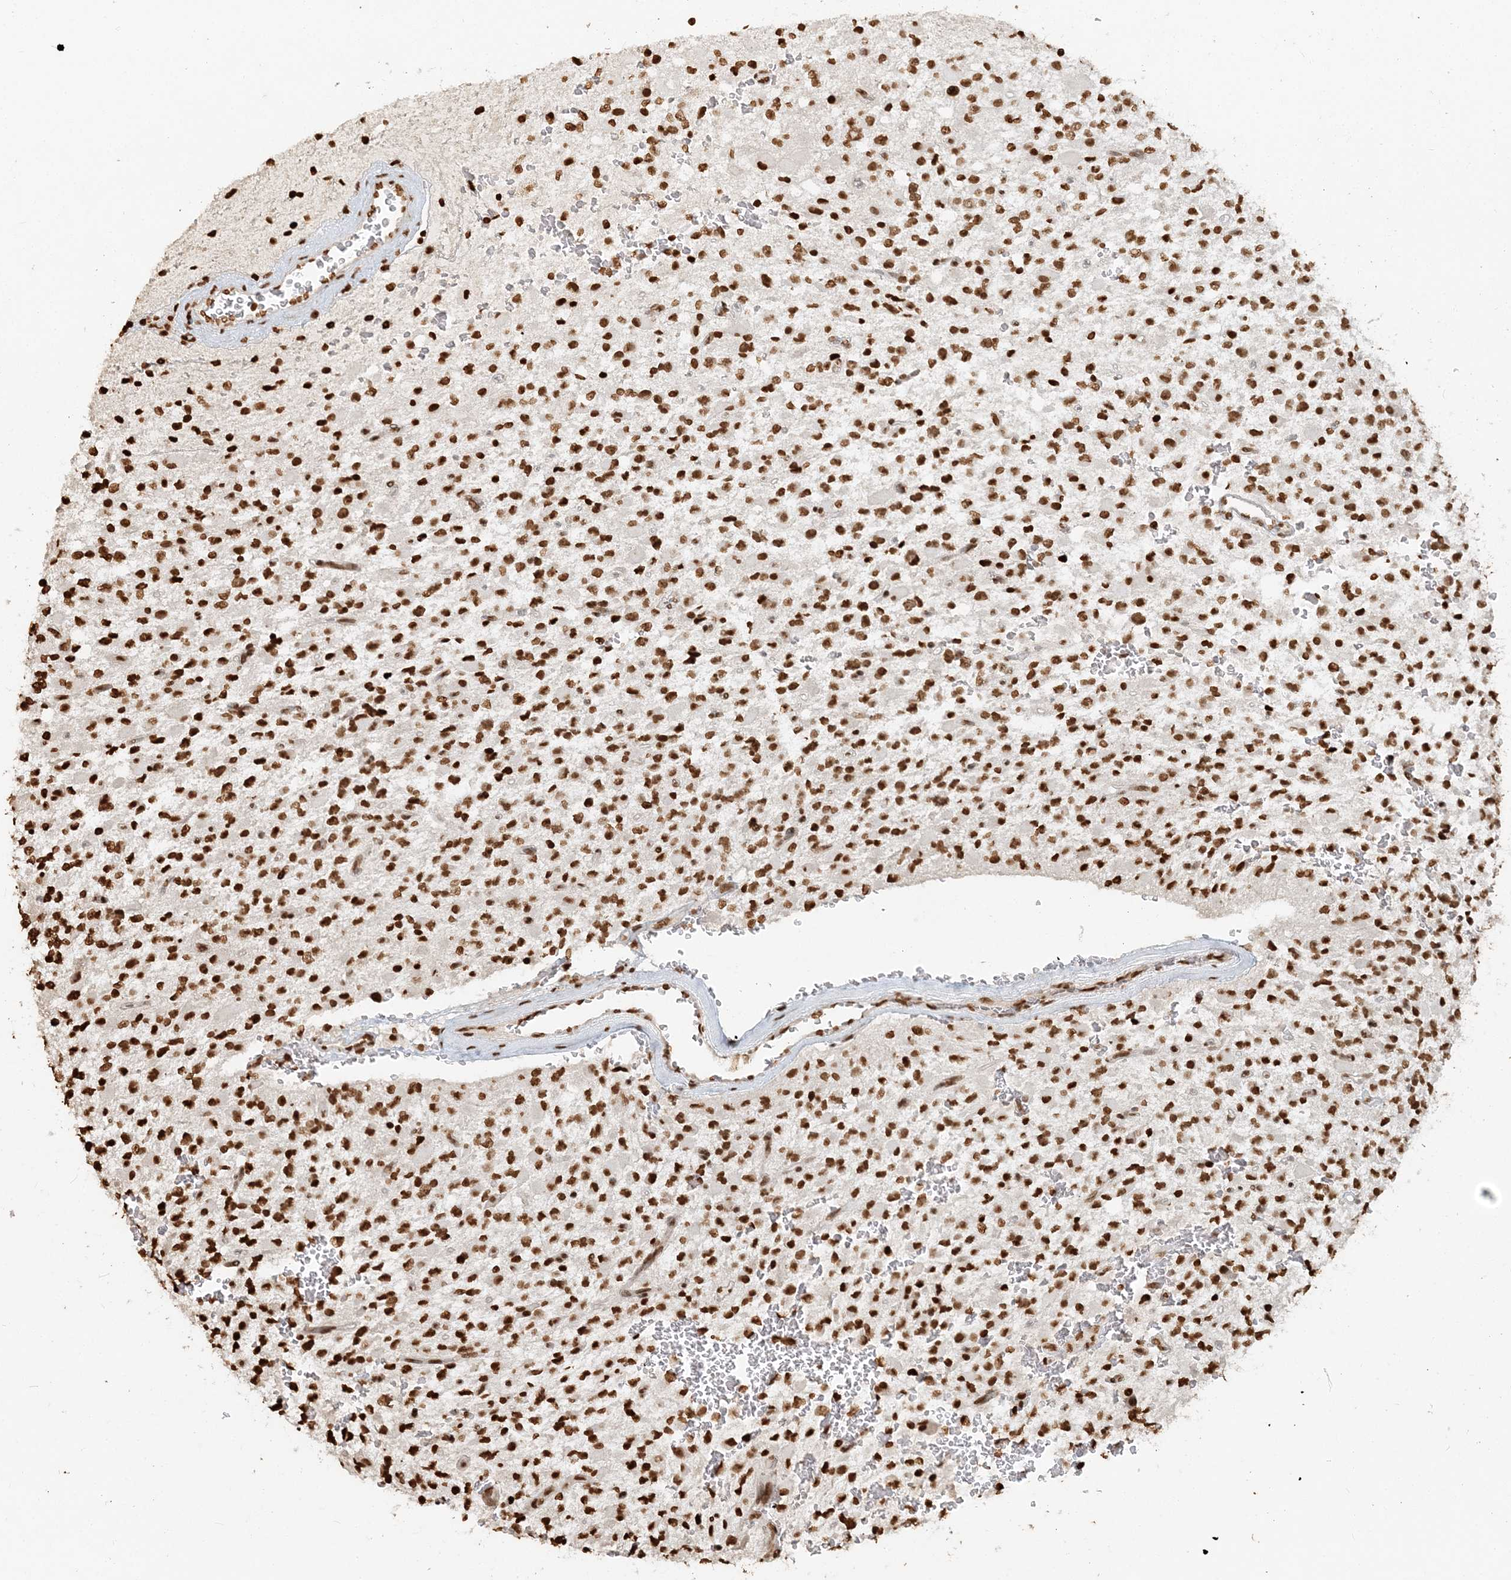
{"staining": {"intensity": "strong", "quantity": ">75%", "location": "nuclear"}, "tissue": "glioma", "cell_type": "Tumor cells", "image_type": "cancer", "snomed": [{"axis": "morphology", "description": "Glioma, malignant, High grade"}, {"axis": "topography", "description": "Brain"}], "caption": "Glioma tissue shows strong nuclear expression in approximately >75% of tumor cells (DAB = brown stain, brightfield microscopy at high magnification).", "gene": "H3-3B", "patient": {"sex": "male", "age": 34}}